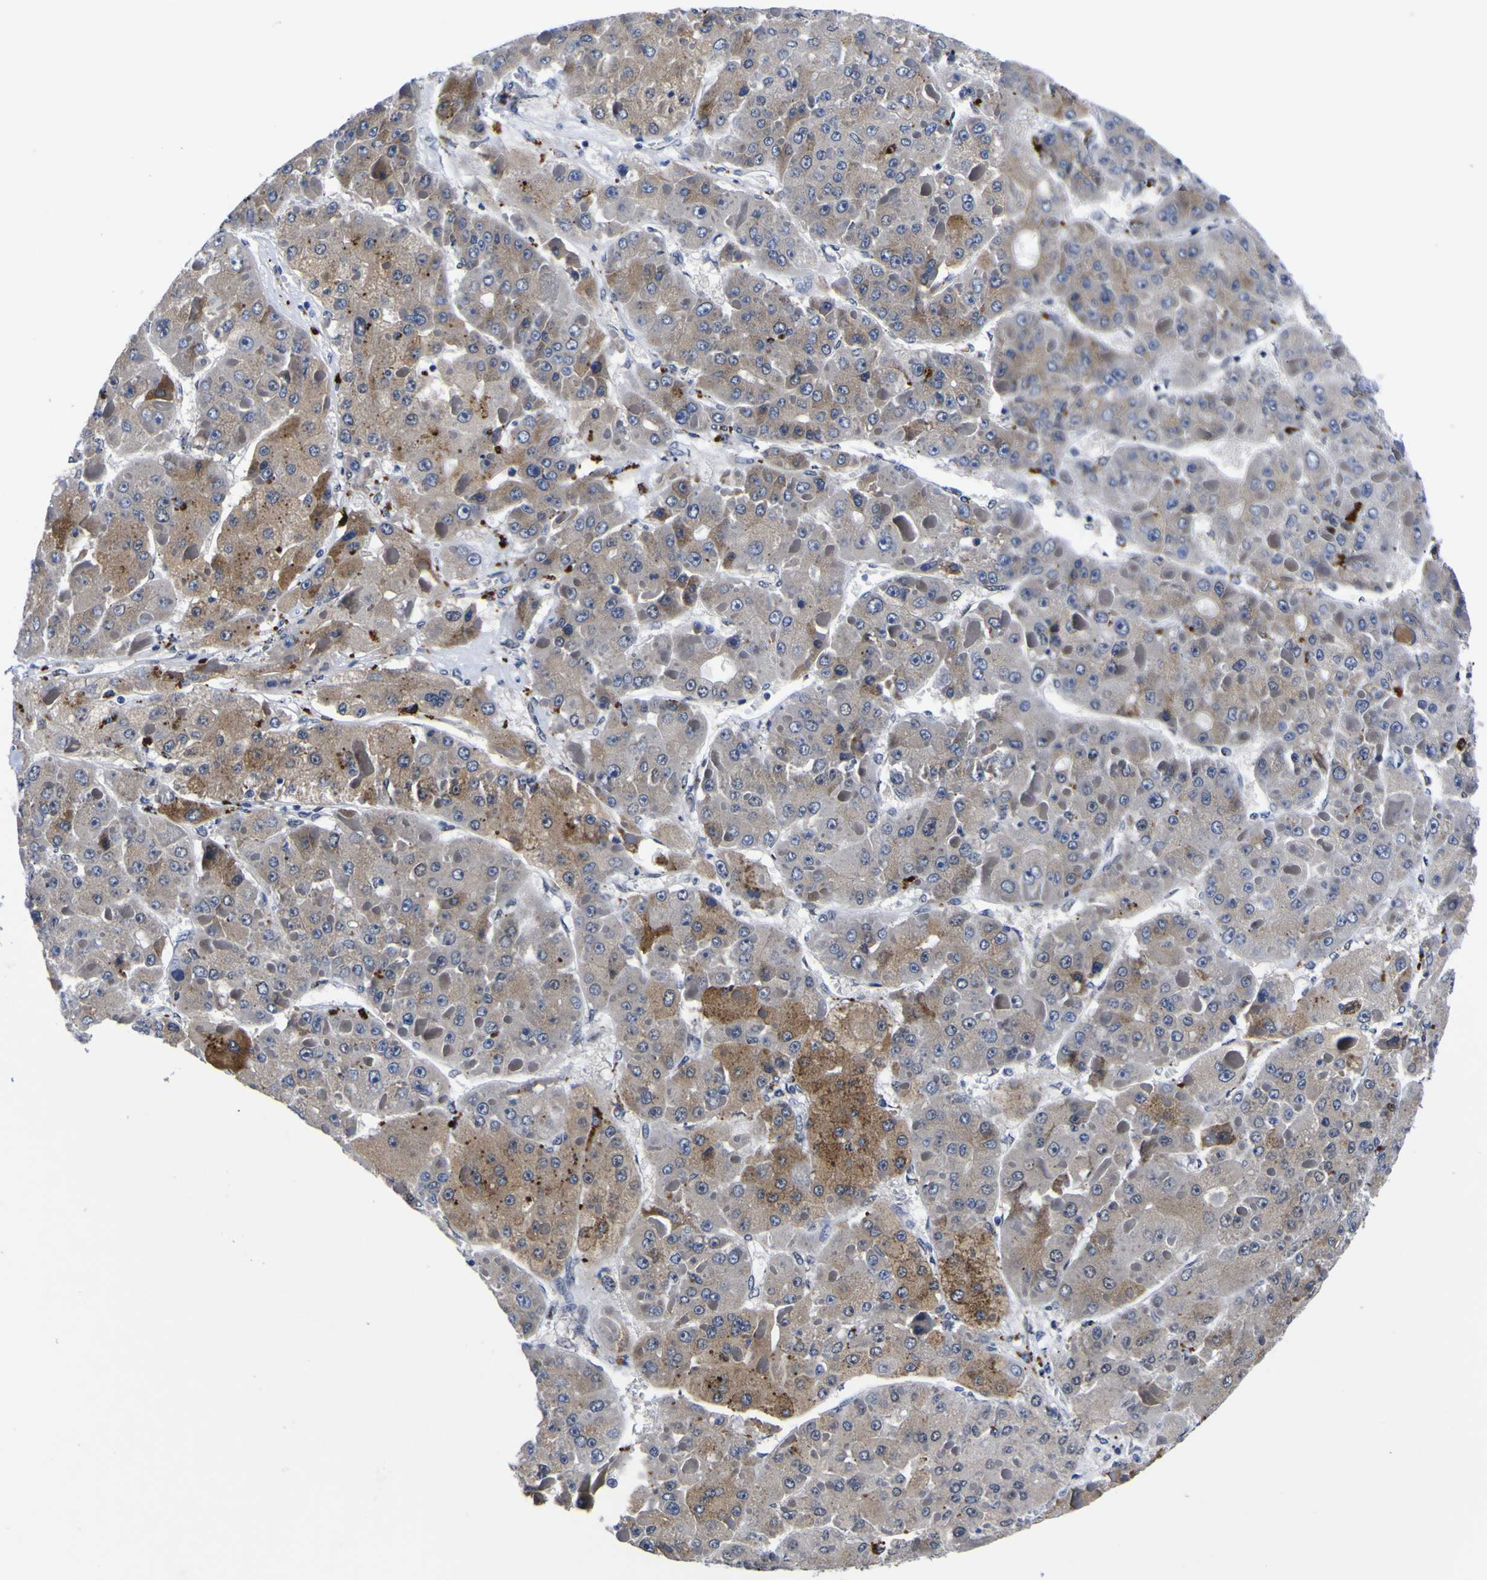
{"staining": {"intensity": "moderate", "quantity": "25%-75%", "location": "cytoplasmic/membranous"}, "tissue": "liver cancer", "cell_type": "Tumor cells", "image_type": "cancer", "snomed": [{"axis": "morphology", "description": "Carcinoma, Hepatocellular, NOS"}, {"axis": "topography", "description": "Liver"}], "caption": "This photomicrograph exhibits immunohistochemistry (IHC) staining of human hepatocellular carcinoma (liver), with medium moderate cytoplasmic/membranous expression in approximately 25%-75% of tumor cells.", "gene": "IGFLR1", "patient": {"sex": "female", "age": 73}}